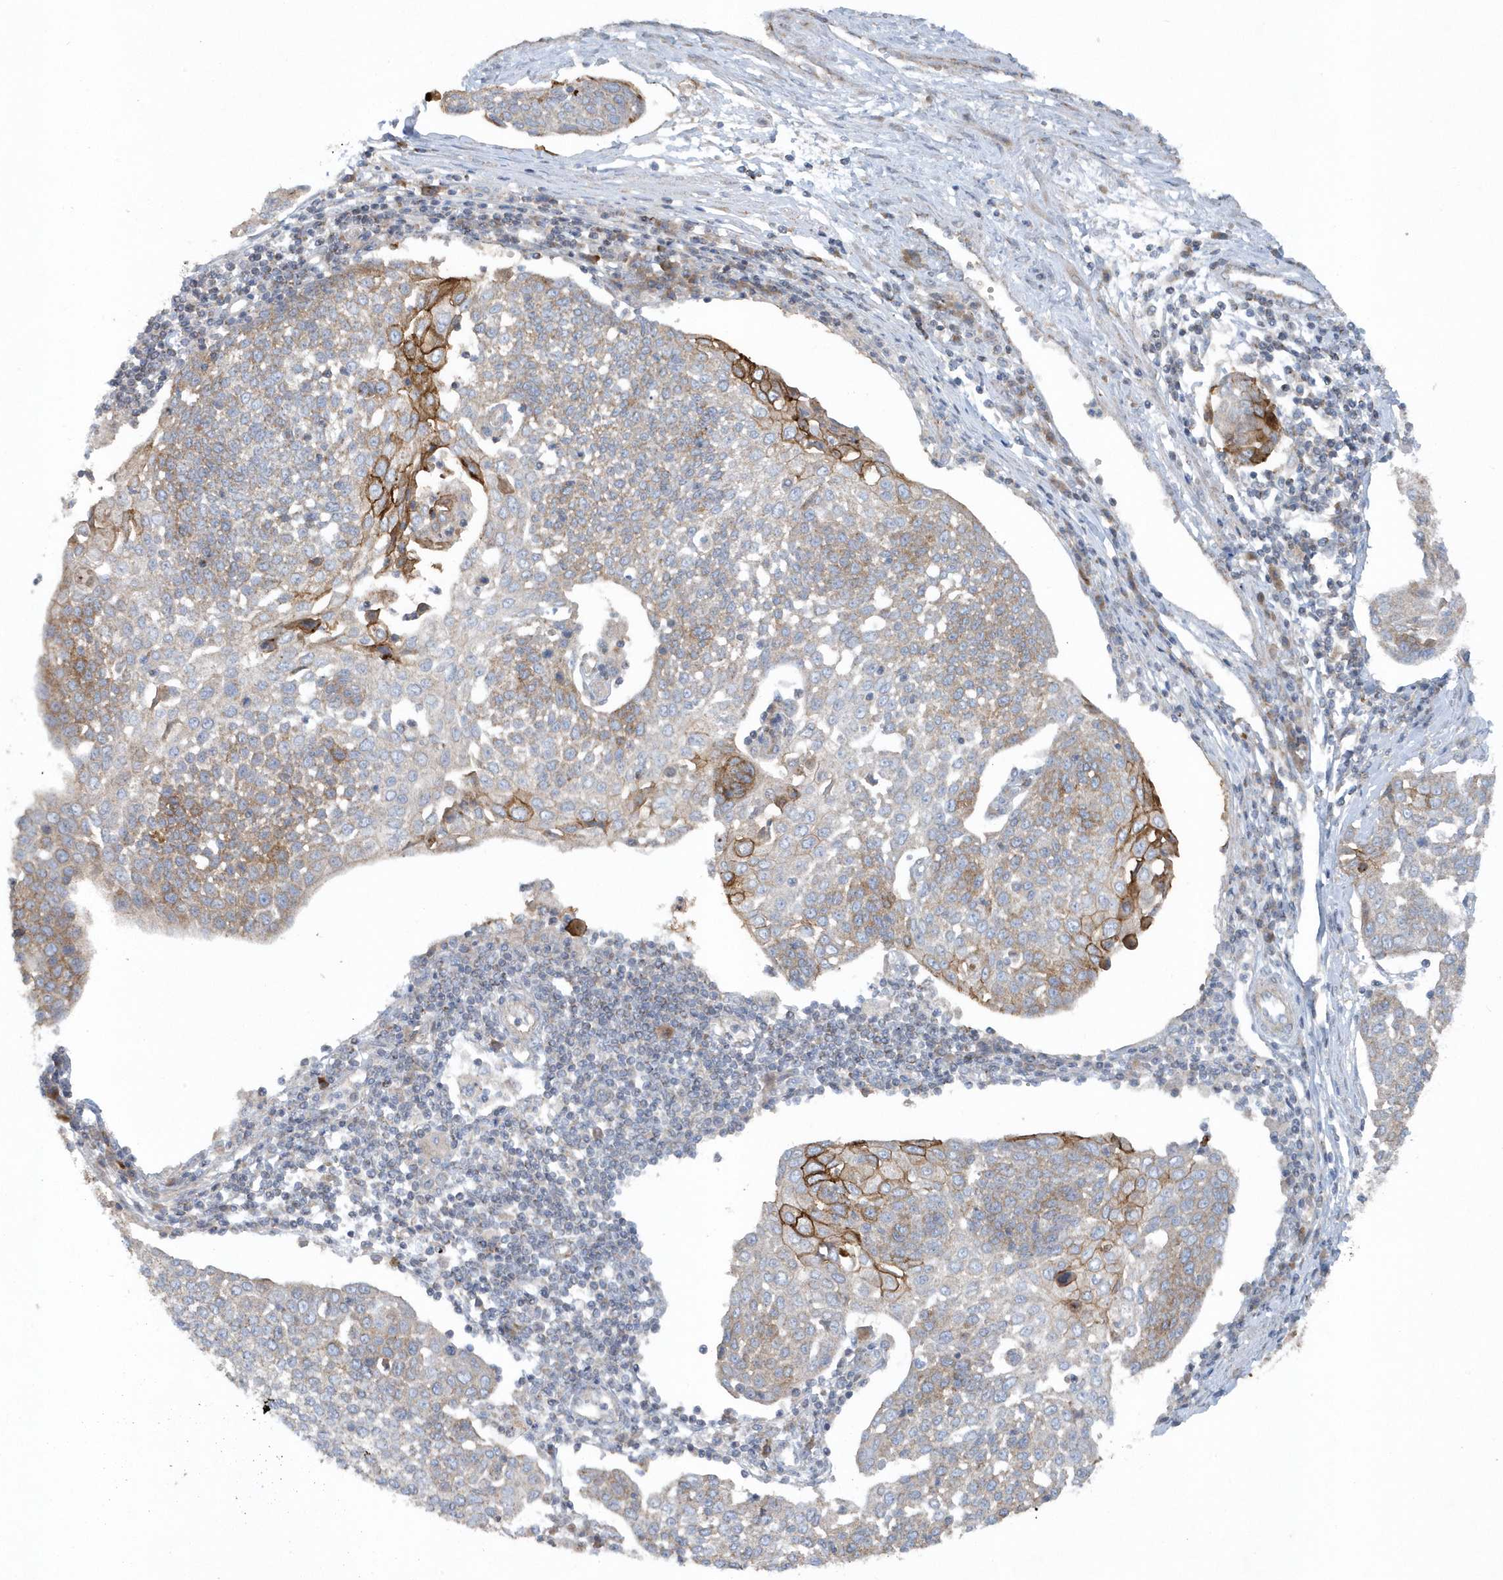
{"staining": {"intensity": "moderate", "quantity": "25%-75%", "location": "cytoplasmic/membranous"}, "tissue": "cervical cancer", "cell_type": "Tumor cells", "image_type": "cancer", "snomed": [{"axis": "morphology", "description": "Squamous cell carcinoma, NOS"}, {"axis": "topography", "description": "Cervix"}], "caption": "Human cervical cancer (squamous cell carcinoma) stained with a brown dye reveals moderate cytoplasmic/membranous positive positivity in approximately 25%-75% of tumor cells.", "gene": "SLC38A2", "patient": {"sex": "female", "age": 34}}